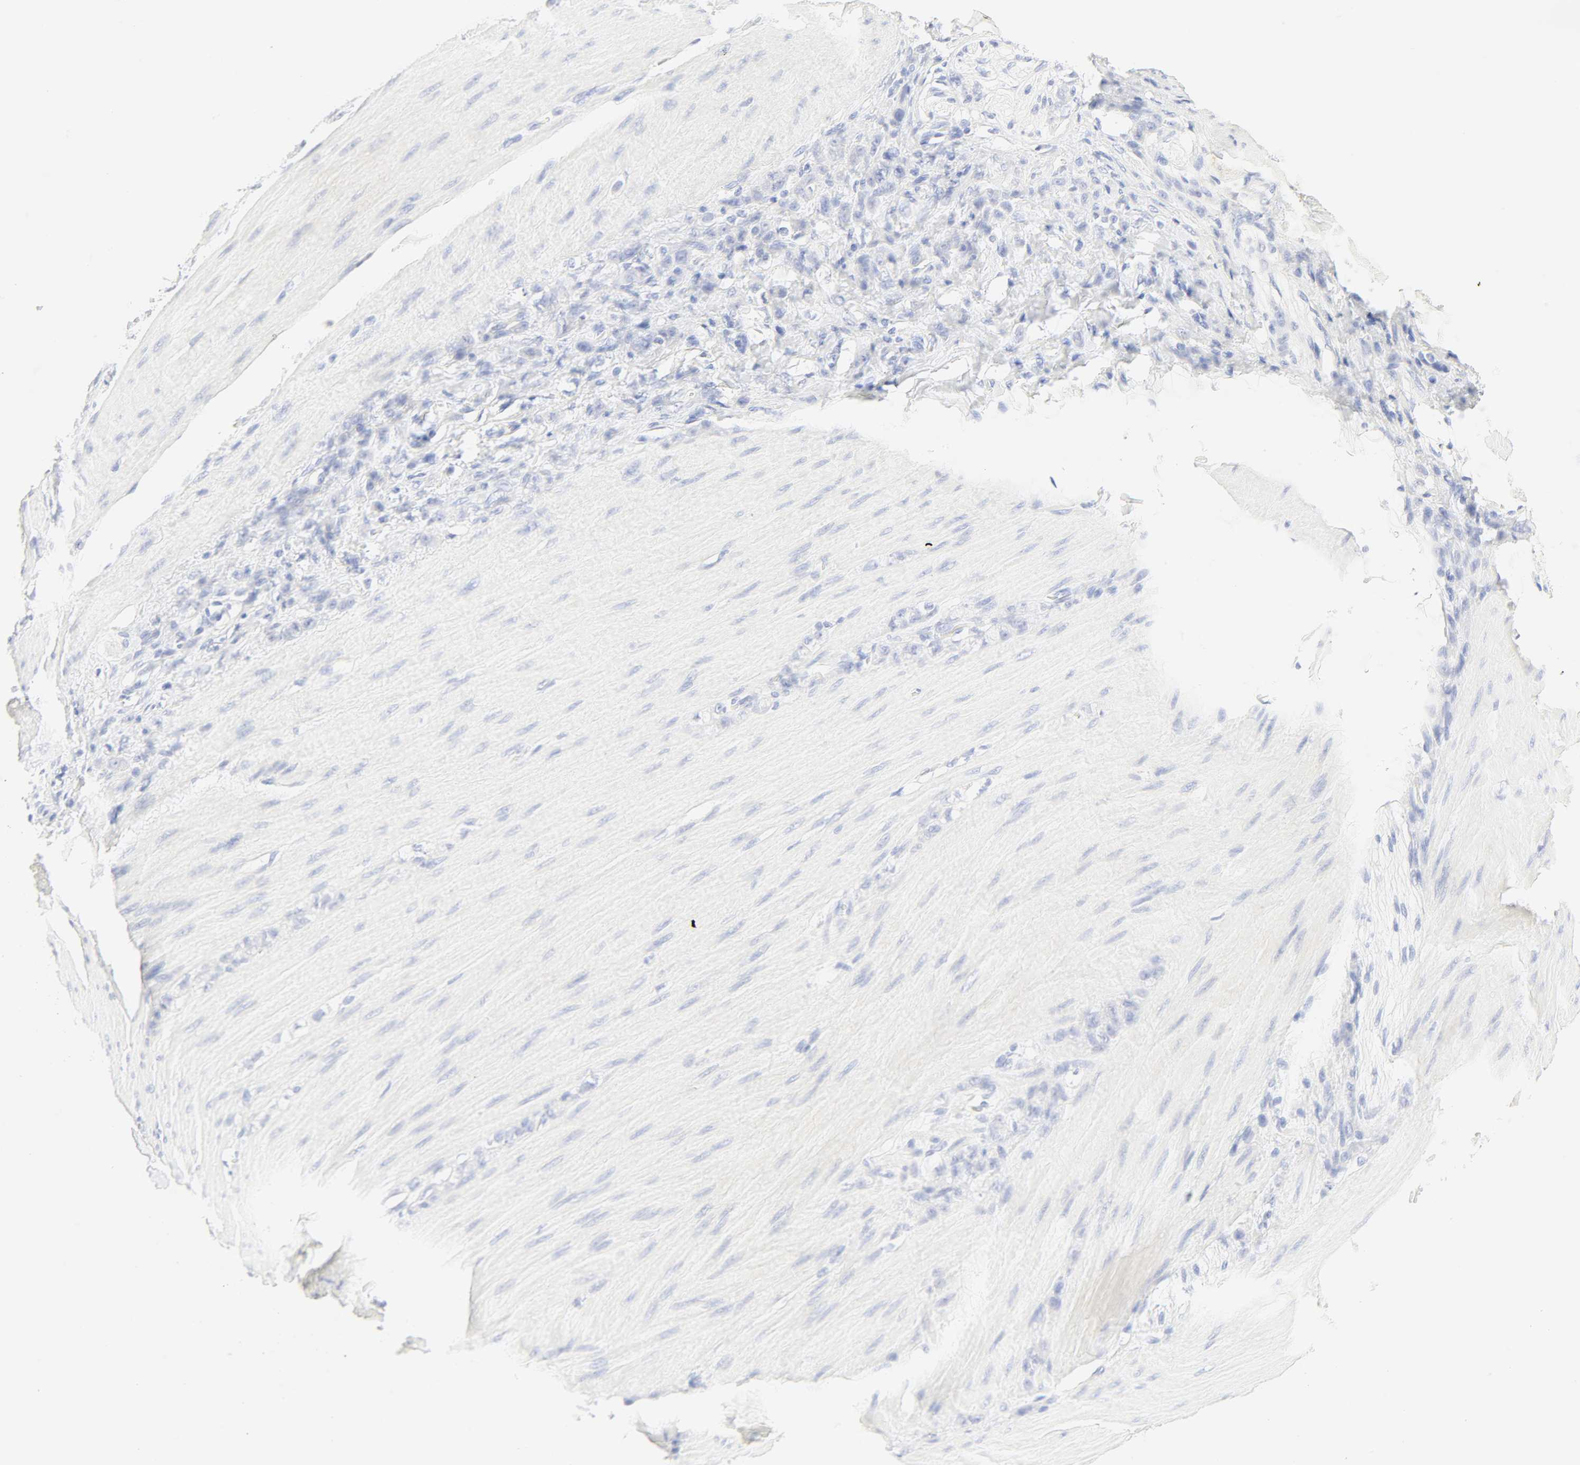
{"staining": {"intensity": "negative", "quantity": "none", "location": "none"}, "tissue": "stomach cancer", "cell_type": "Tumor cells", "image_type": "cancer", "snomed": [{"axis": "morphology", "description": "Adenocarcinoma, NOS"}, {"axis": "topography", "description": "Stomach"}], "caption": "Immunohistochemical staining of stomach cancer (adenocarcinoma) exhibits no significant staining in tumor cells.", "gene": "SLCO1B3", "patient": {"sex": "male", "age": 82}}